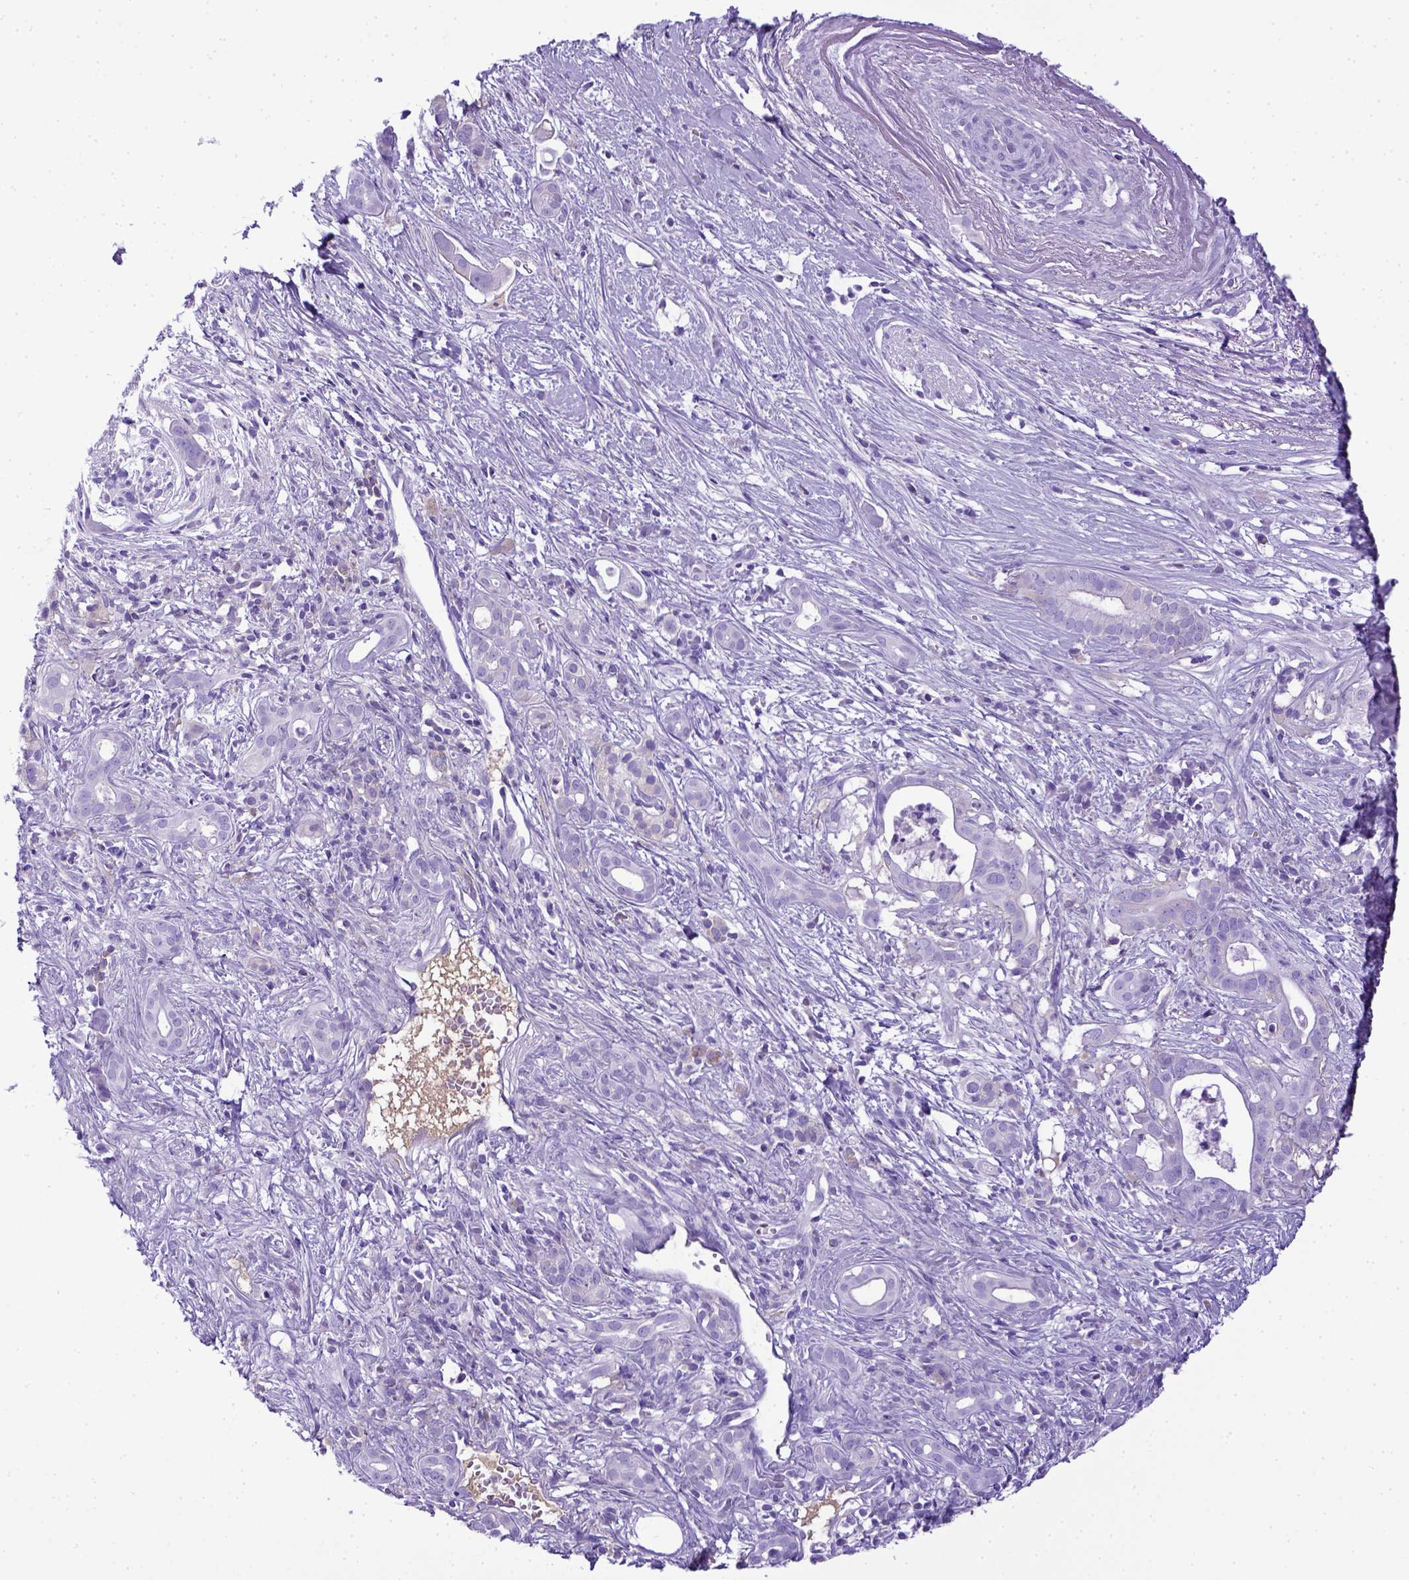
{"staining": {"intensity": "negative", "quantity": "none", "location": "none"}, "tissue": "pancreatic cancer", "cell_type": "Tumor cells", "image_type": "cancer", "snomed": [{"axis": "morphology", "description": "Adenocarcinoma, NOS"}, {"axis": "topography", "description": "Pancreas"}], "caption": "High magnification brightfield microscopy of pancreatic adenocarcinoma stained with DAB (brown) and counterstained with hematoxylin (blue): tumor cells show no significant positivity.", "gene": "ITIH4", "patient": {"sex": "male", "age": 61}}